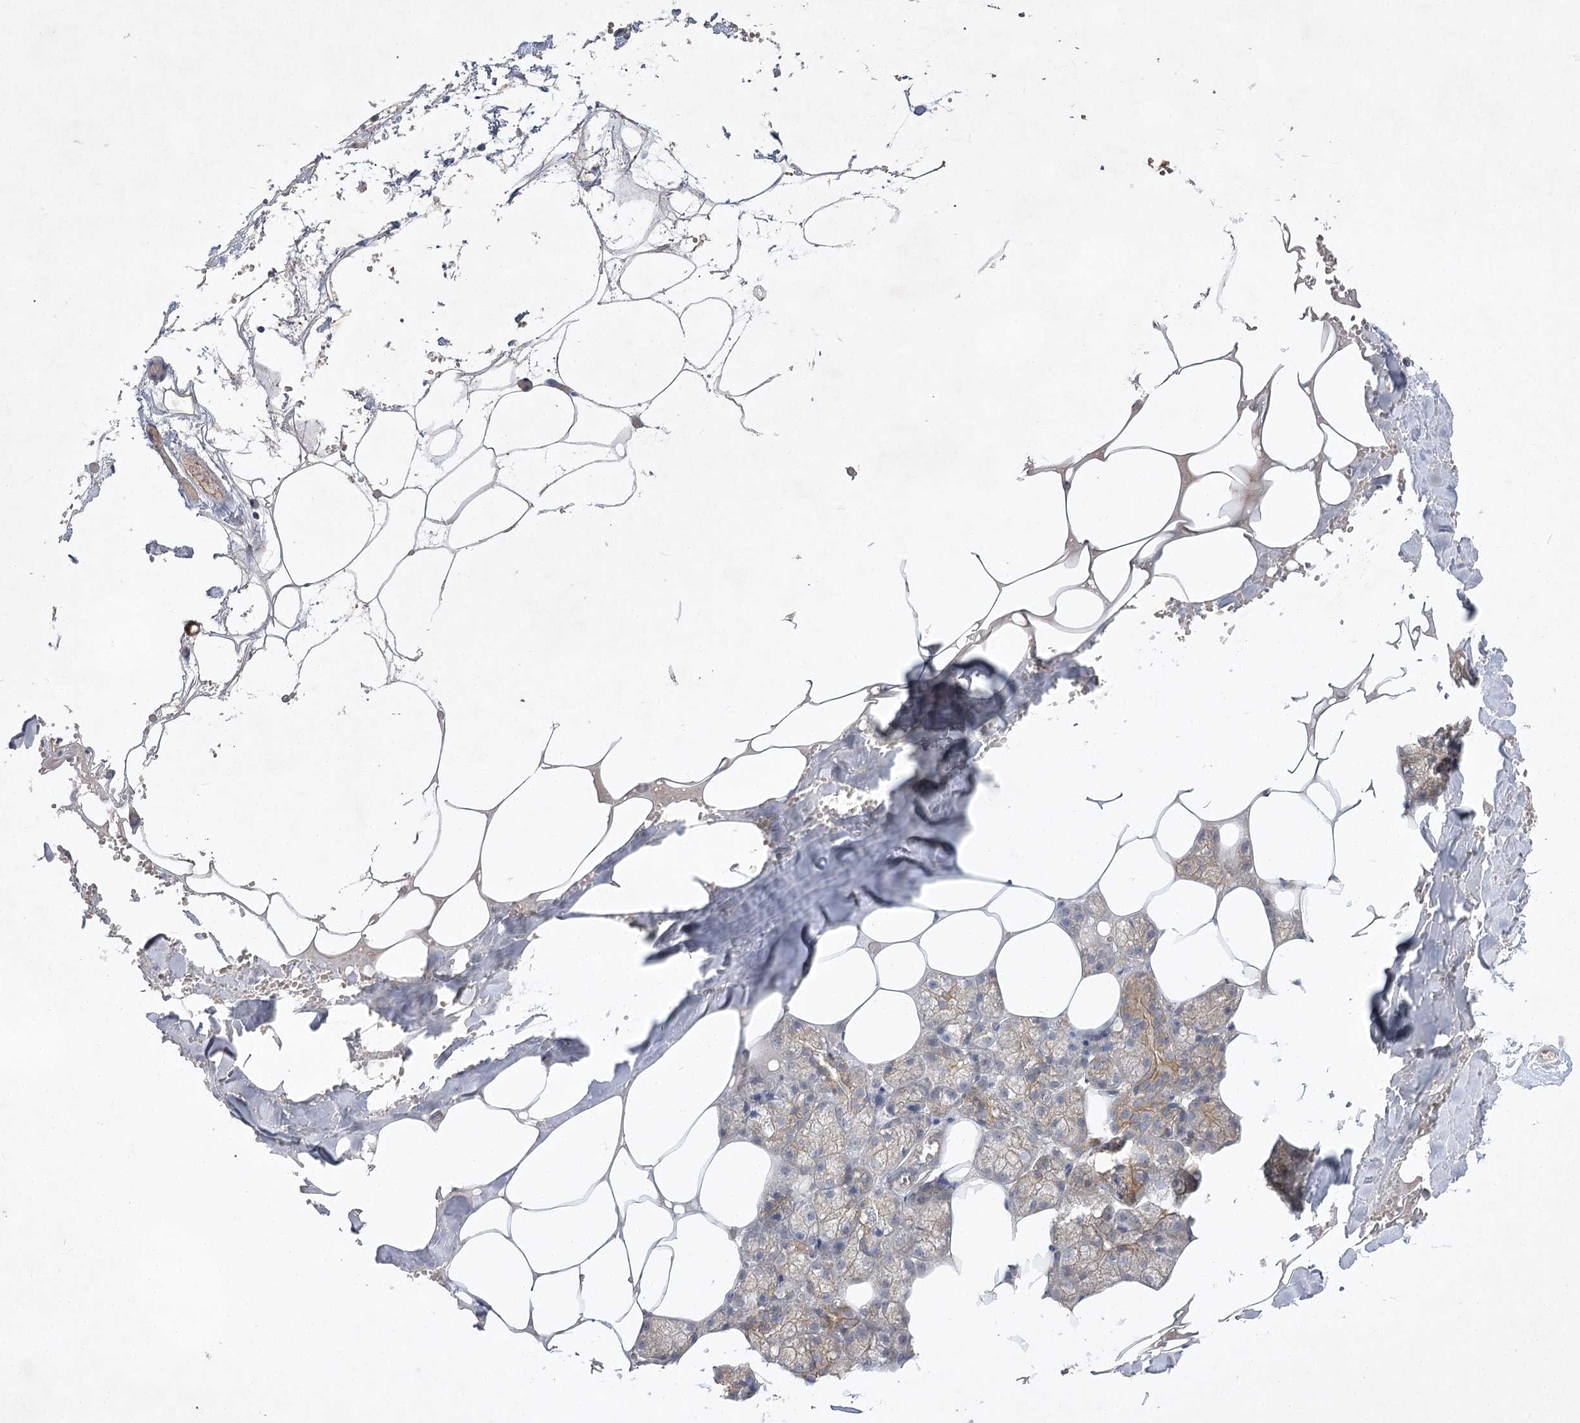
{"staining": {"intensity": "moderate", "quantity": "25%-75%", "location": "cytoplasmic/membranous"}, "tissue": "salivary gland", "cell_type": "Glandular cells", "image_type": "normal", "snomed": [{"axis": "morphology", "description": "Normal tissue, NOS"}, {"axis": "topography", "description": "Salivary gland"}], "caption": "An image showing moderate cytoplasmic/membranous staining in approximately 25%-75% of glandular cells in normal salivary gland, as visualized by brown immunohistochemical staining.", "gene": "PYROXD1", "patient": {"sex": "male", "age": 62}}